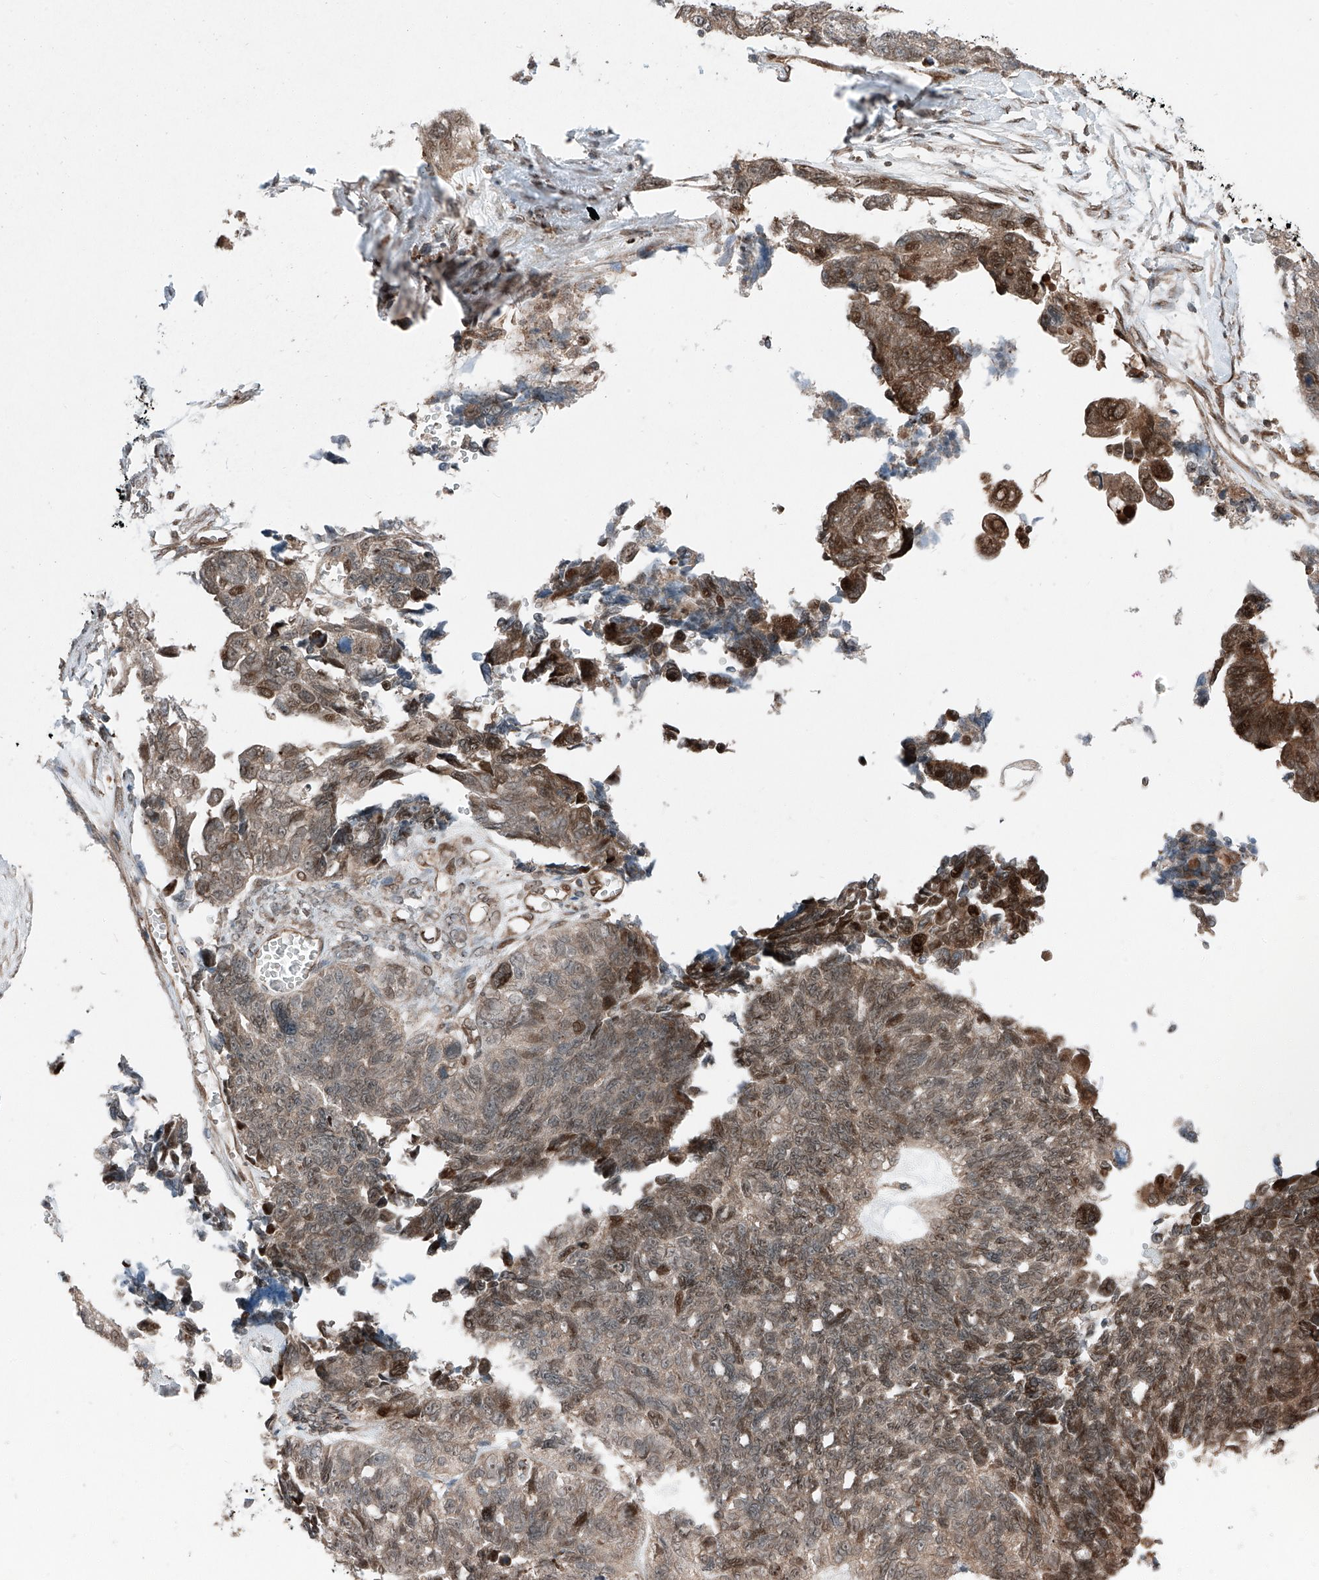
{"staining": {"intensity": "moderate", "quantity": "25%-75%", "location": "cytoplasmic/membranous,nuclear"}, "tissue": "ovarian cancer", "cell_type": "Tumor cells", "image_type": "cancer", "snomed": [{"axis": "morphology", "description": "Cystadenocarcinoma, serous, NOS"}, {"axis": "topography", "description": "Ovary"}], "caption": "Moderate cytoplasmic/membranous and nuclear positivity for a protein is appreciated in about 25%-75% of tumor cells of ovarian cancer (serous cystadenocarcinoma) using immunohistochemistry (IHC).", "gene": "CEP162", "patient": {"sex": "female", "age": 79}}